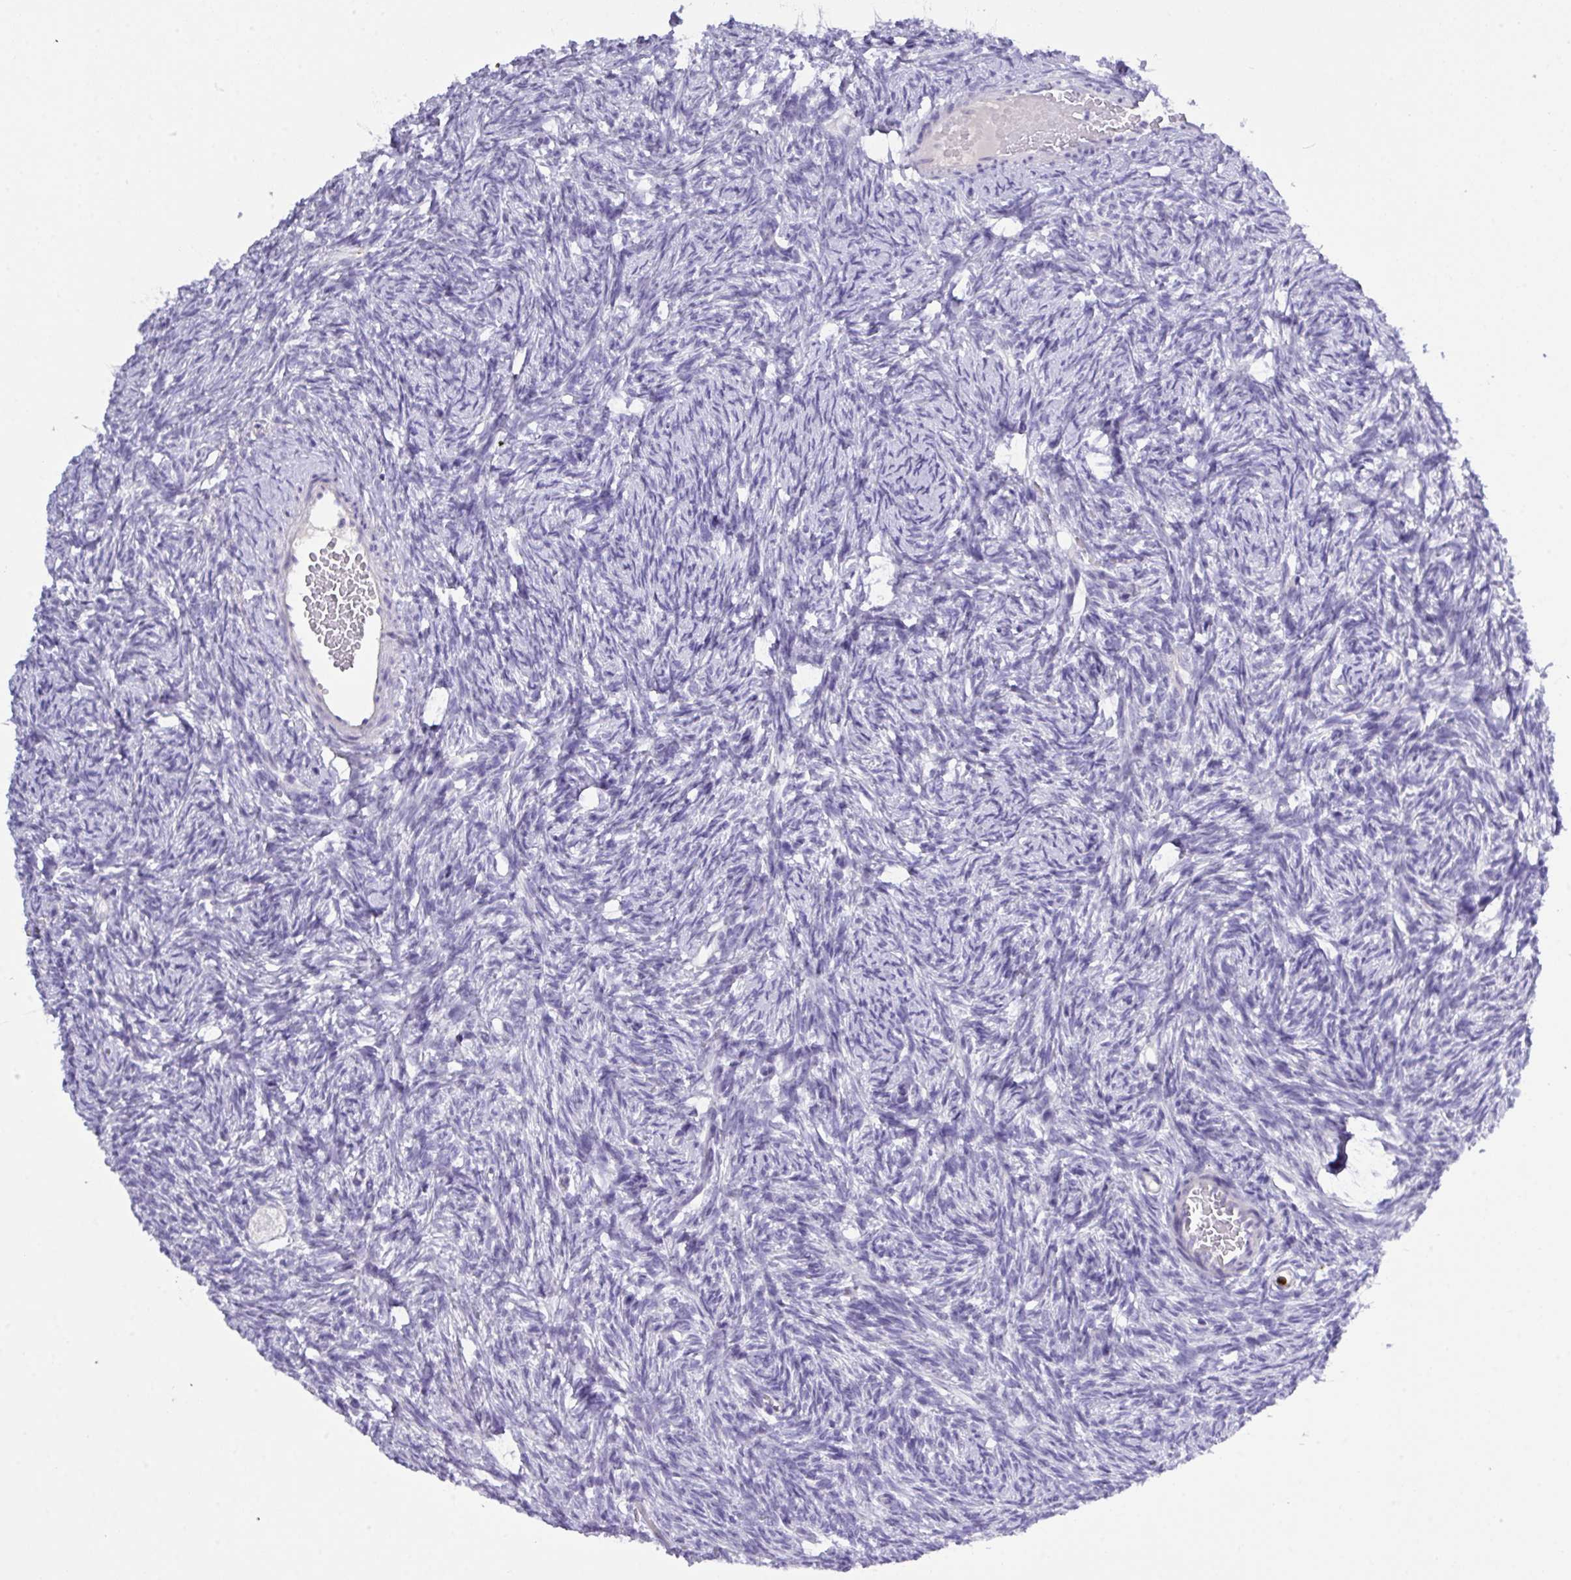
{"staining": {"intensity": "negative", "quantity": "none", "location": "none"}, "tissue": "ovary", "cell_type": "Follicle cells", "image_type": "normal", "snomed": [{"axis": "morphology", "description": "Normal tissue, NOS"}, {"axis": "topography", "description": "Ovary"}], "caption": "The image shows no significant expression in follicle cells of ovary.", "gene": "MRM2", "patient": {"sex": "female", "age": 33}}